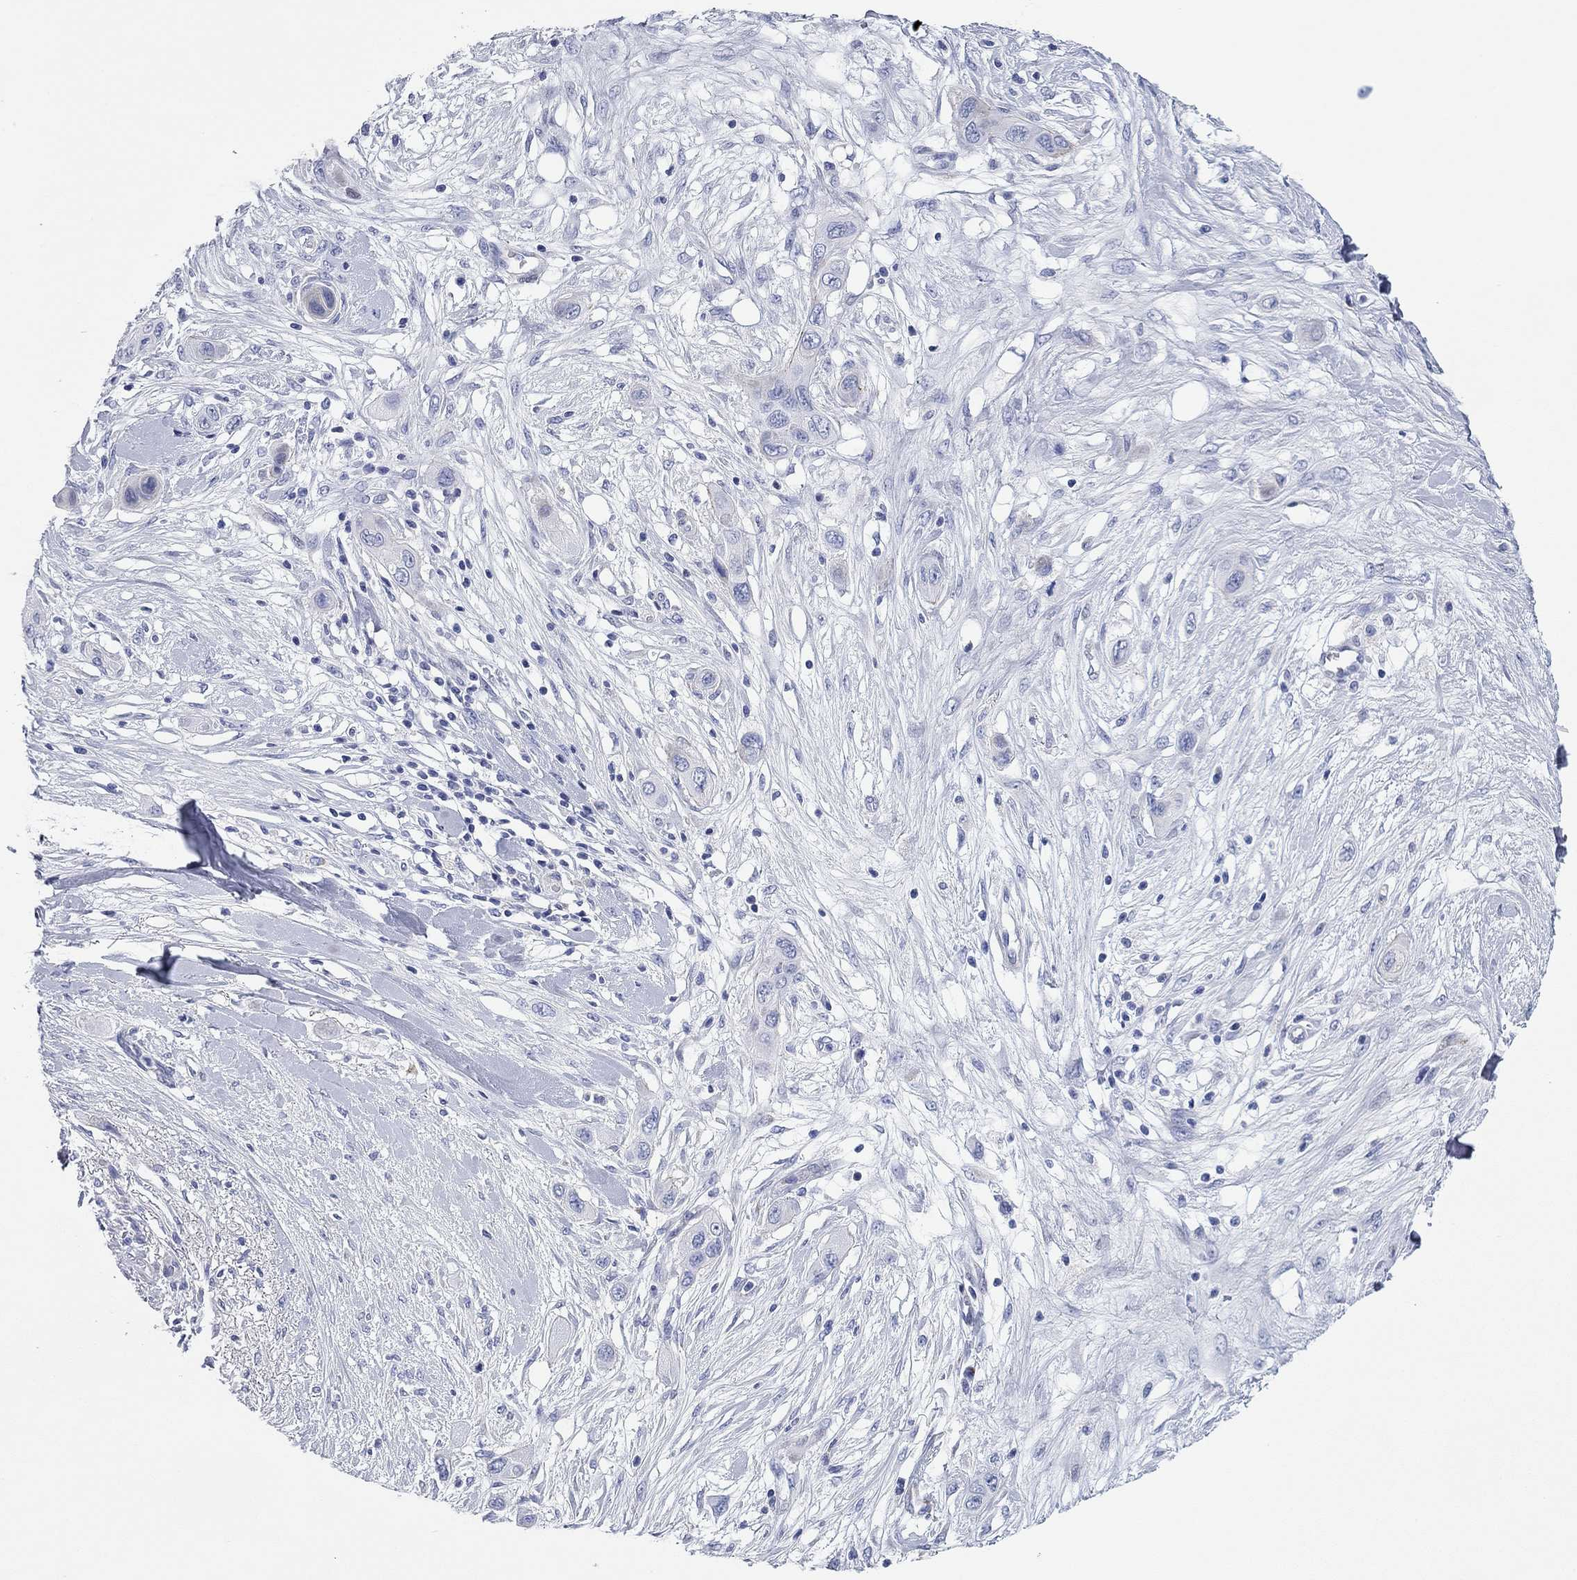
{"staining": {"intensity": "negative", "quantity": "none", "location": "none"}, "tissue": "skin cancer", "cell_type": "Tumor cells", "image_type": "cancer", "snomed": [{"axis": "morphology", "description": "Squamous cell carcinoma, NOS"}, {"axis": "topography", "description": "Skin"}], "caption": "A high-resolution photomicrograph shows IHC staining of skin squamous cell carcinoma, which displays no significant positivity in tumor cells. (DAB (3,3'-diaminobenzidine) immunohistochemistry, high magnification).", "gene": "CHI3L2", "patient": {"sex": "male", "age": 79}}